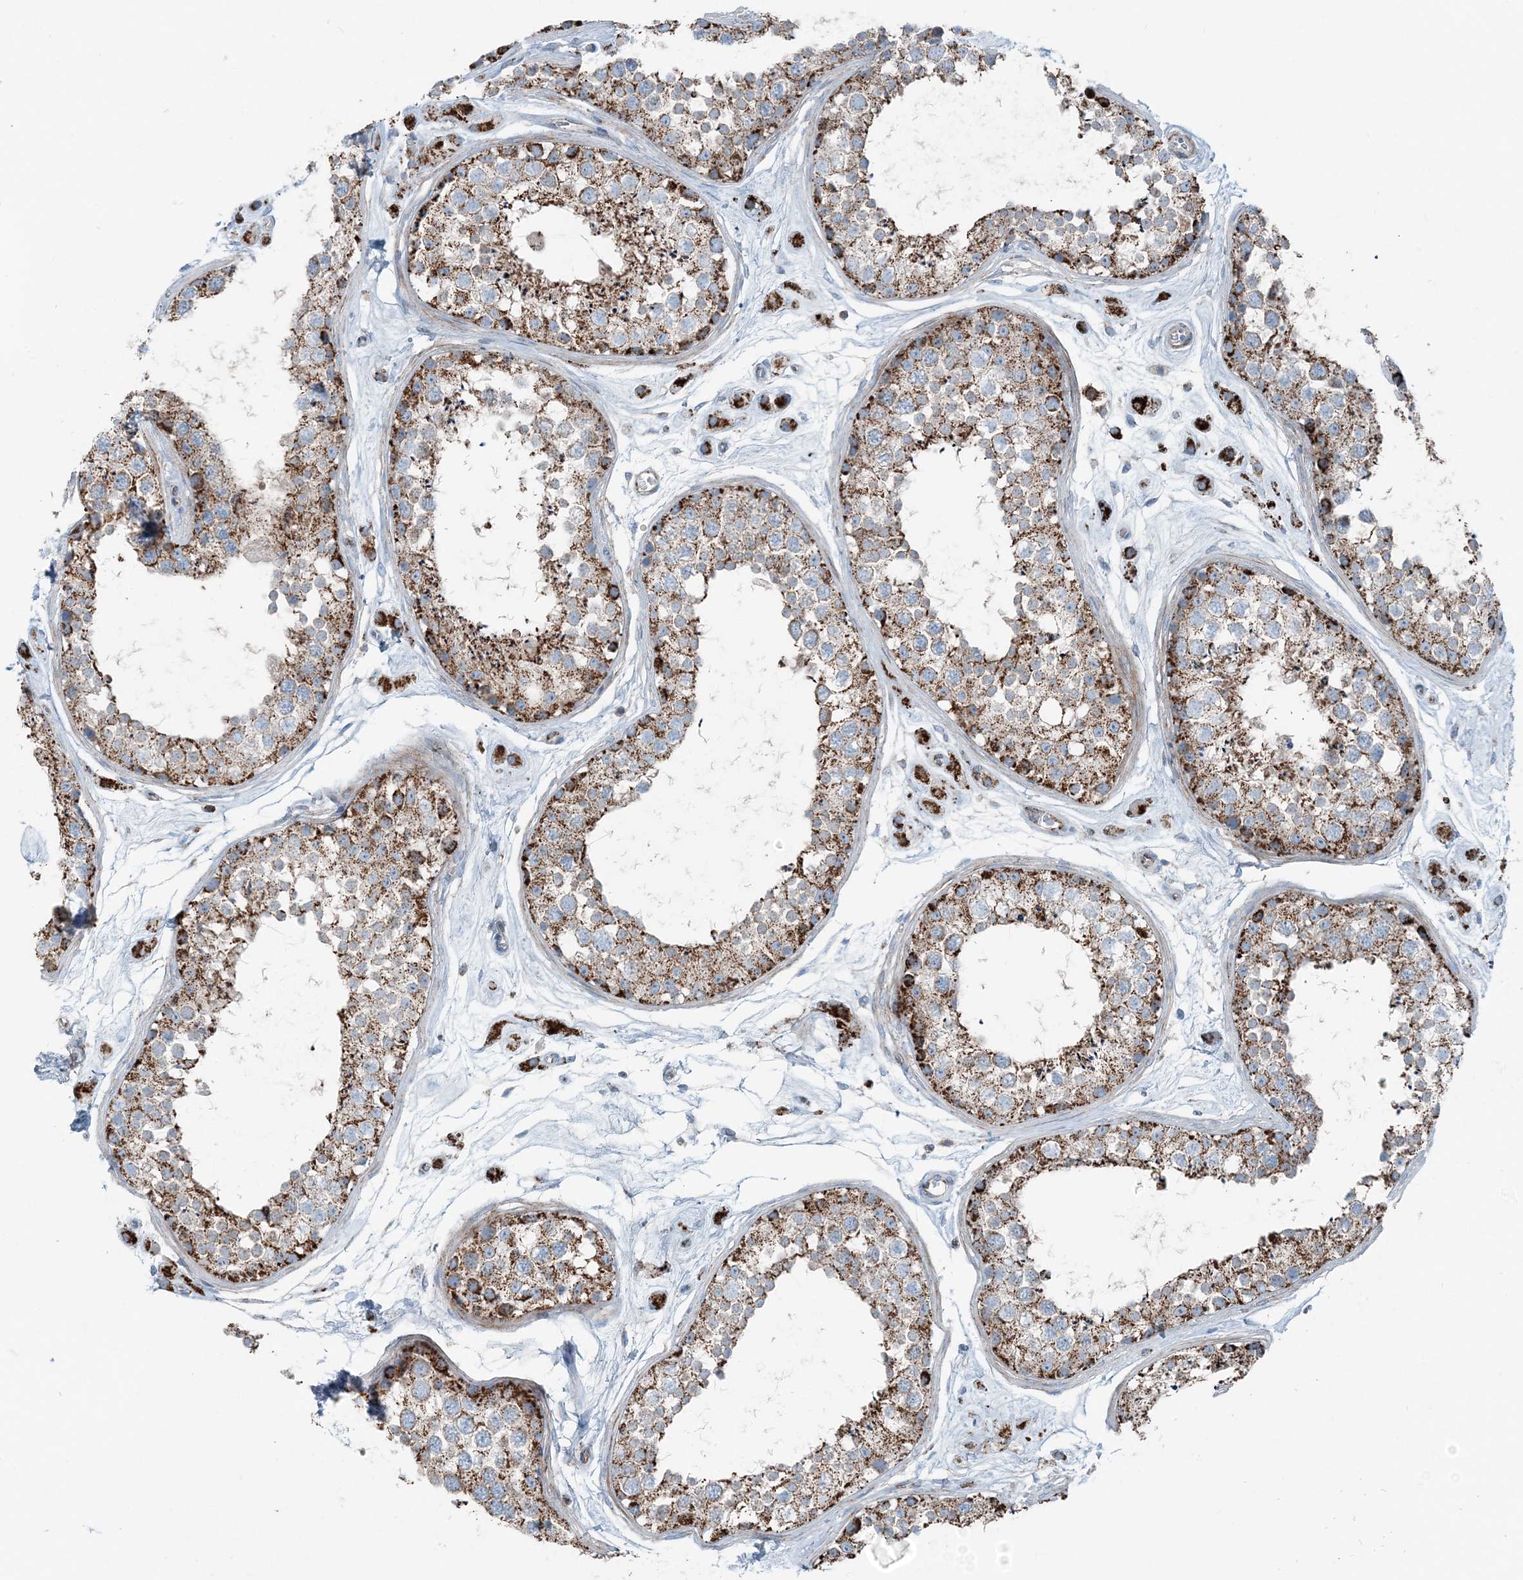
{"staining": {"intensity": "strong", "quantity": "25%-75%", "location": "cytoplasmic/membranous"}, "tissue": "testis", "cell_type": "Cells in seminiferous ducts", "image_type": "normal", "snomed": [{"axis": "morphology", "description": "Normal tissue, NOS"}, {"axis": "topography", "description": "Testis"}], "caption": "Immunohistochemistry photomicrograph of benign testis stained for a protein (brown), which demonstrates high levels of strong cytoplasmic/membranous positivity in approximately 25%-75% of cells in seminiferous ducts.", "gene": "INTU", "patient": {"sex": "male", "age": 25}}